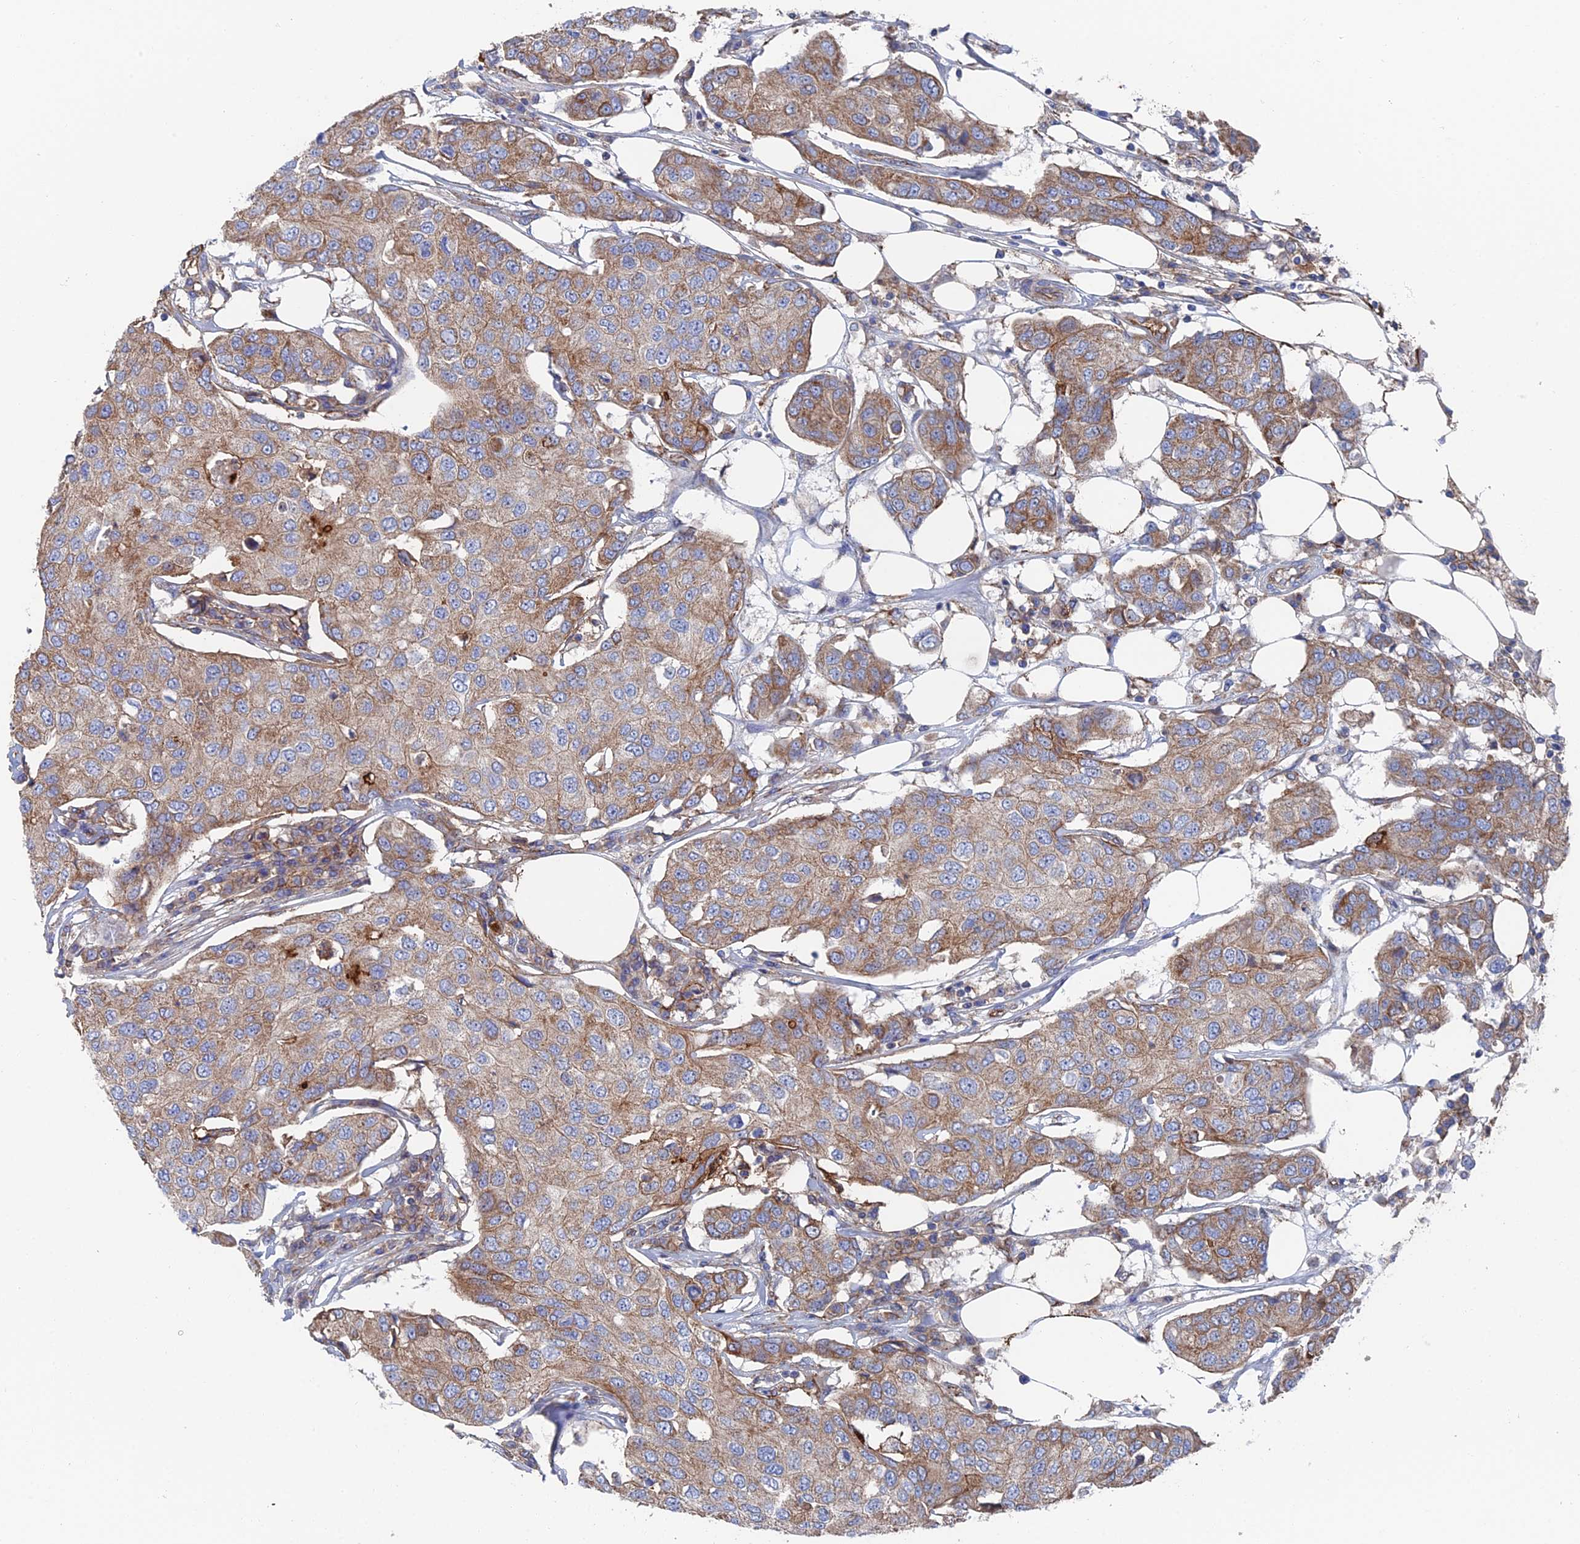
{"staining": {"intensity": "moderate", "quantity": "25%-75%", "location": "cytoplasmic/membranous"}, "tissue": "breast cancer", "cell_type": "Tumor cells", "image_type": "cancer", "snomed": [{"axis": "morphology", "description": "Duct carcinoma"}, {"axis": "topography", "description": "Breast"}], "caption": "The histopathology image displays immunohistochemical staining of breast invasive ductal carcinoma. There is moderate cytoplasmic/membranous expression is seen in approximately 25%-75% of tumor cells.", "gene": "SNX11", "patient": {"sex": "female", "age": 80}}